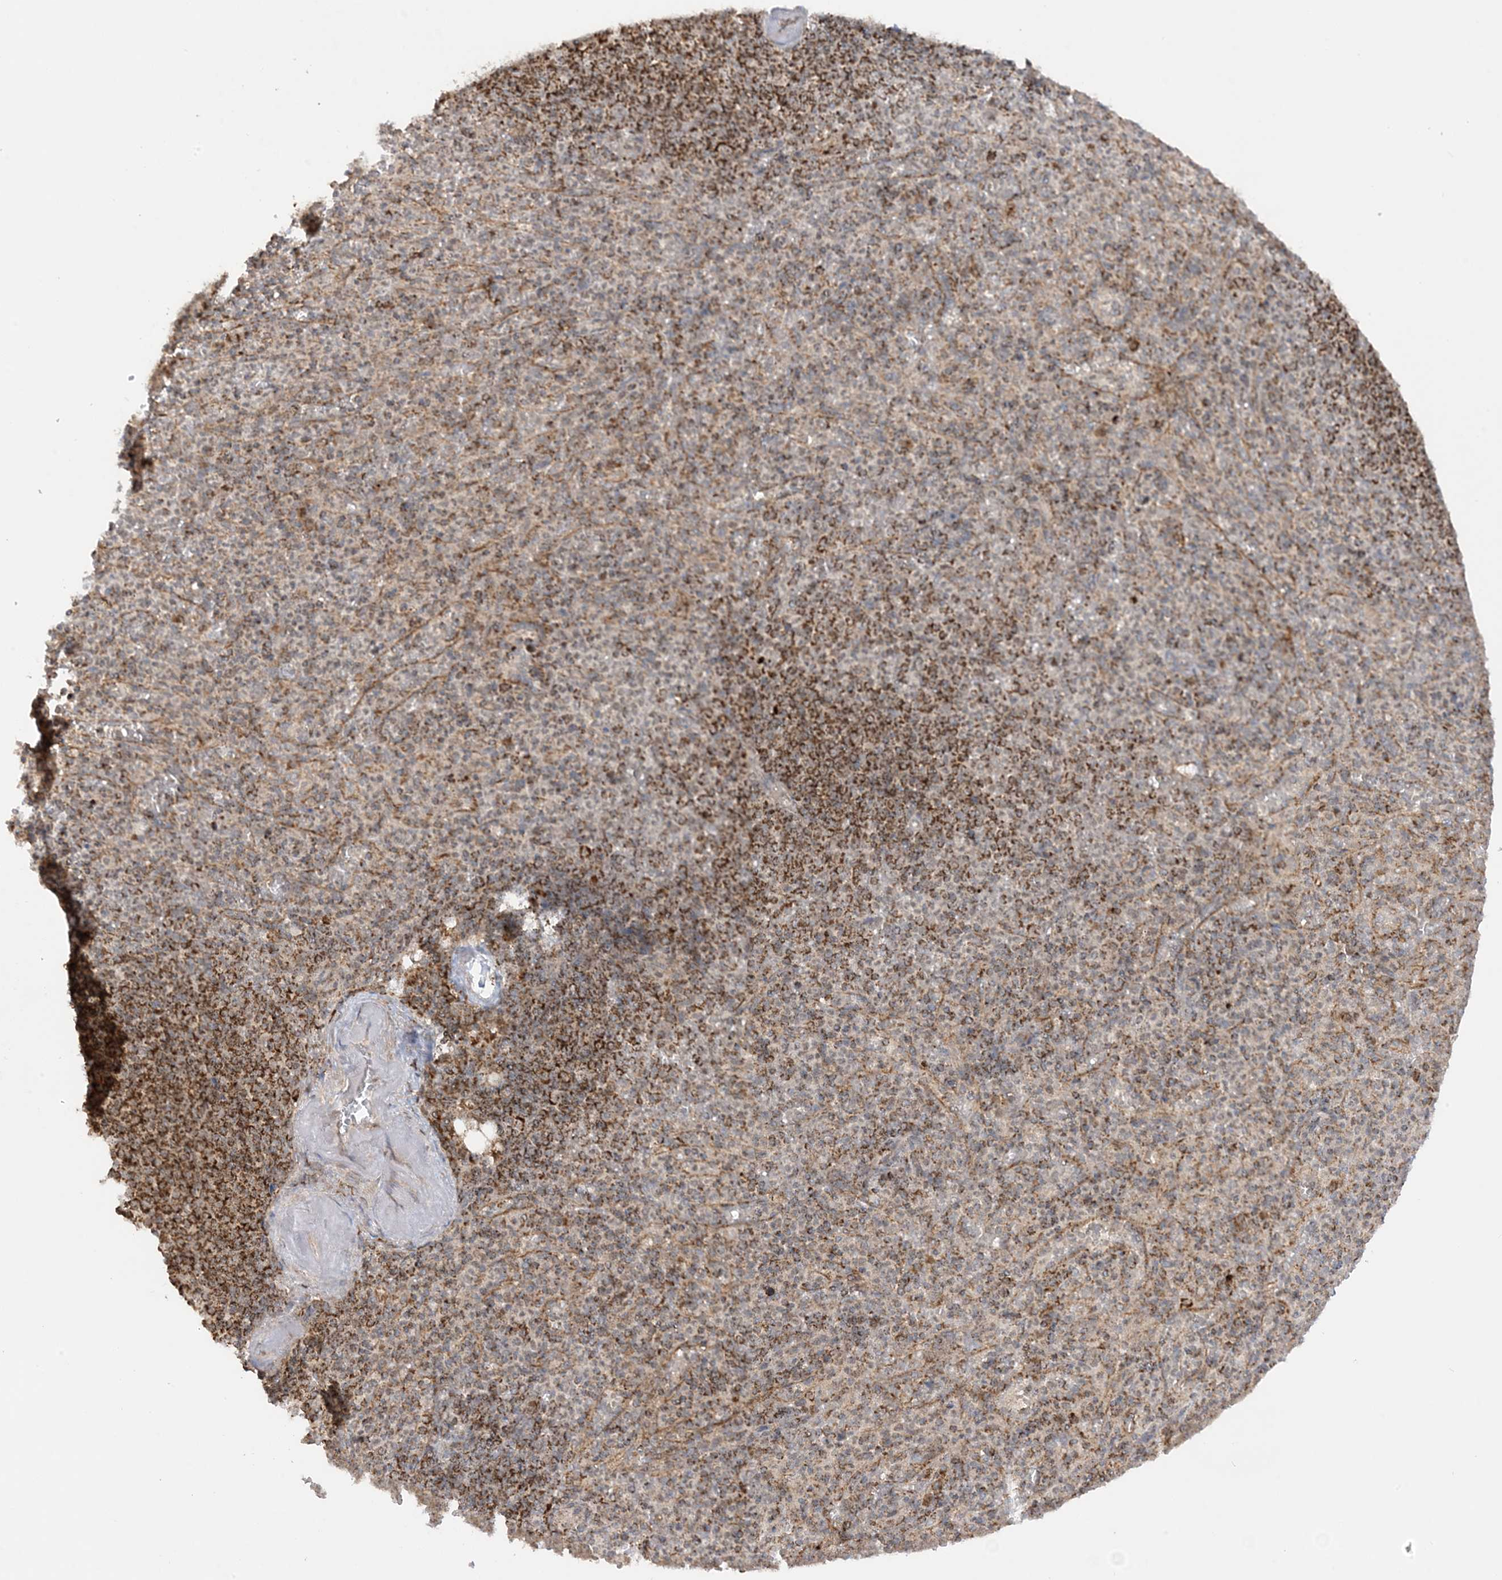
{"staining": {"intensity": "moderate", "quantity": "<25%", "location": "cytoplasmic/membranous"}, "tissue": "spleen", "cell_type": "Cells in red pulp", "image_type": "normal", "snomed": [{"axis": "morphology", "description": "Normal tissue, NOS"}, {"axis": "topography", "description": "Spleen"}], "caption": "Protein staining demonstrates moderate cytoplasmic/membranous expression in about <25% of cells in red pulp in benign spleen.", "gene": "NDUFAF3", "patient": {"sex": "female", "age": 74}}